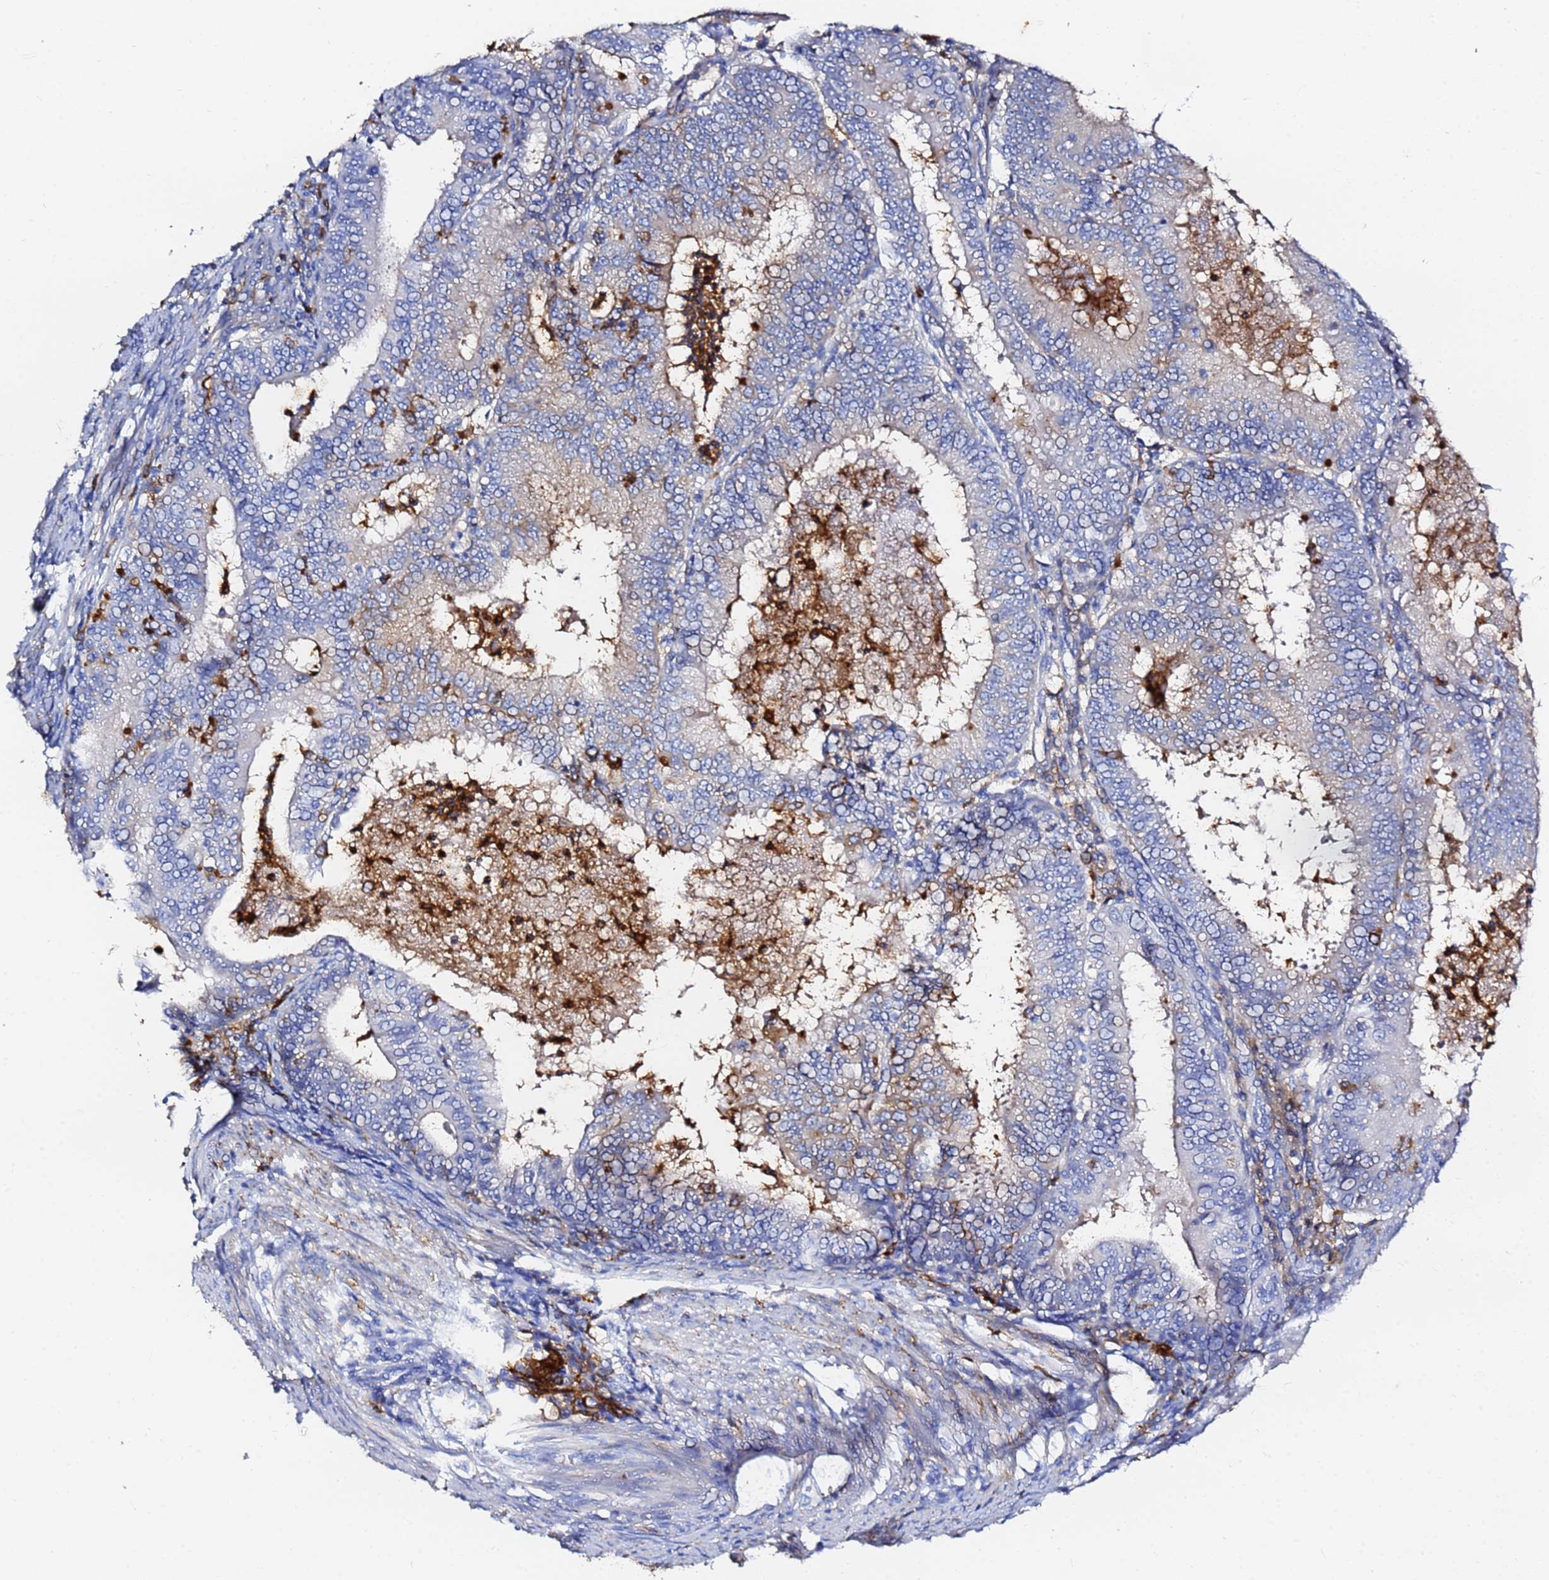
{"staining": {"intensity": "negative", "quantity": "none", "location": "none"}, "tissue": "endometrial cancer", "cell_type": "Tumor cells", "image_type": "cancer", "snomed": [{"axis": "morphology", "description": "Adenocarcinoma, NOS"}, {"axis": "topography", "description": "Endometrium"}], "caption": "DAB immunohistochemical staining of human endometrial cancer (adenocarcinoma) reveals no significant positivity in tumor cells.", "gene": "BASP1", "patient": {"sex": "female", "age": 57}}